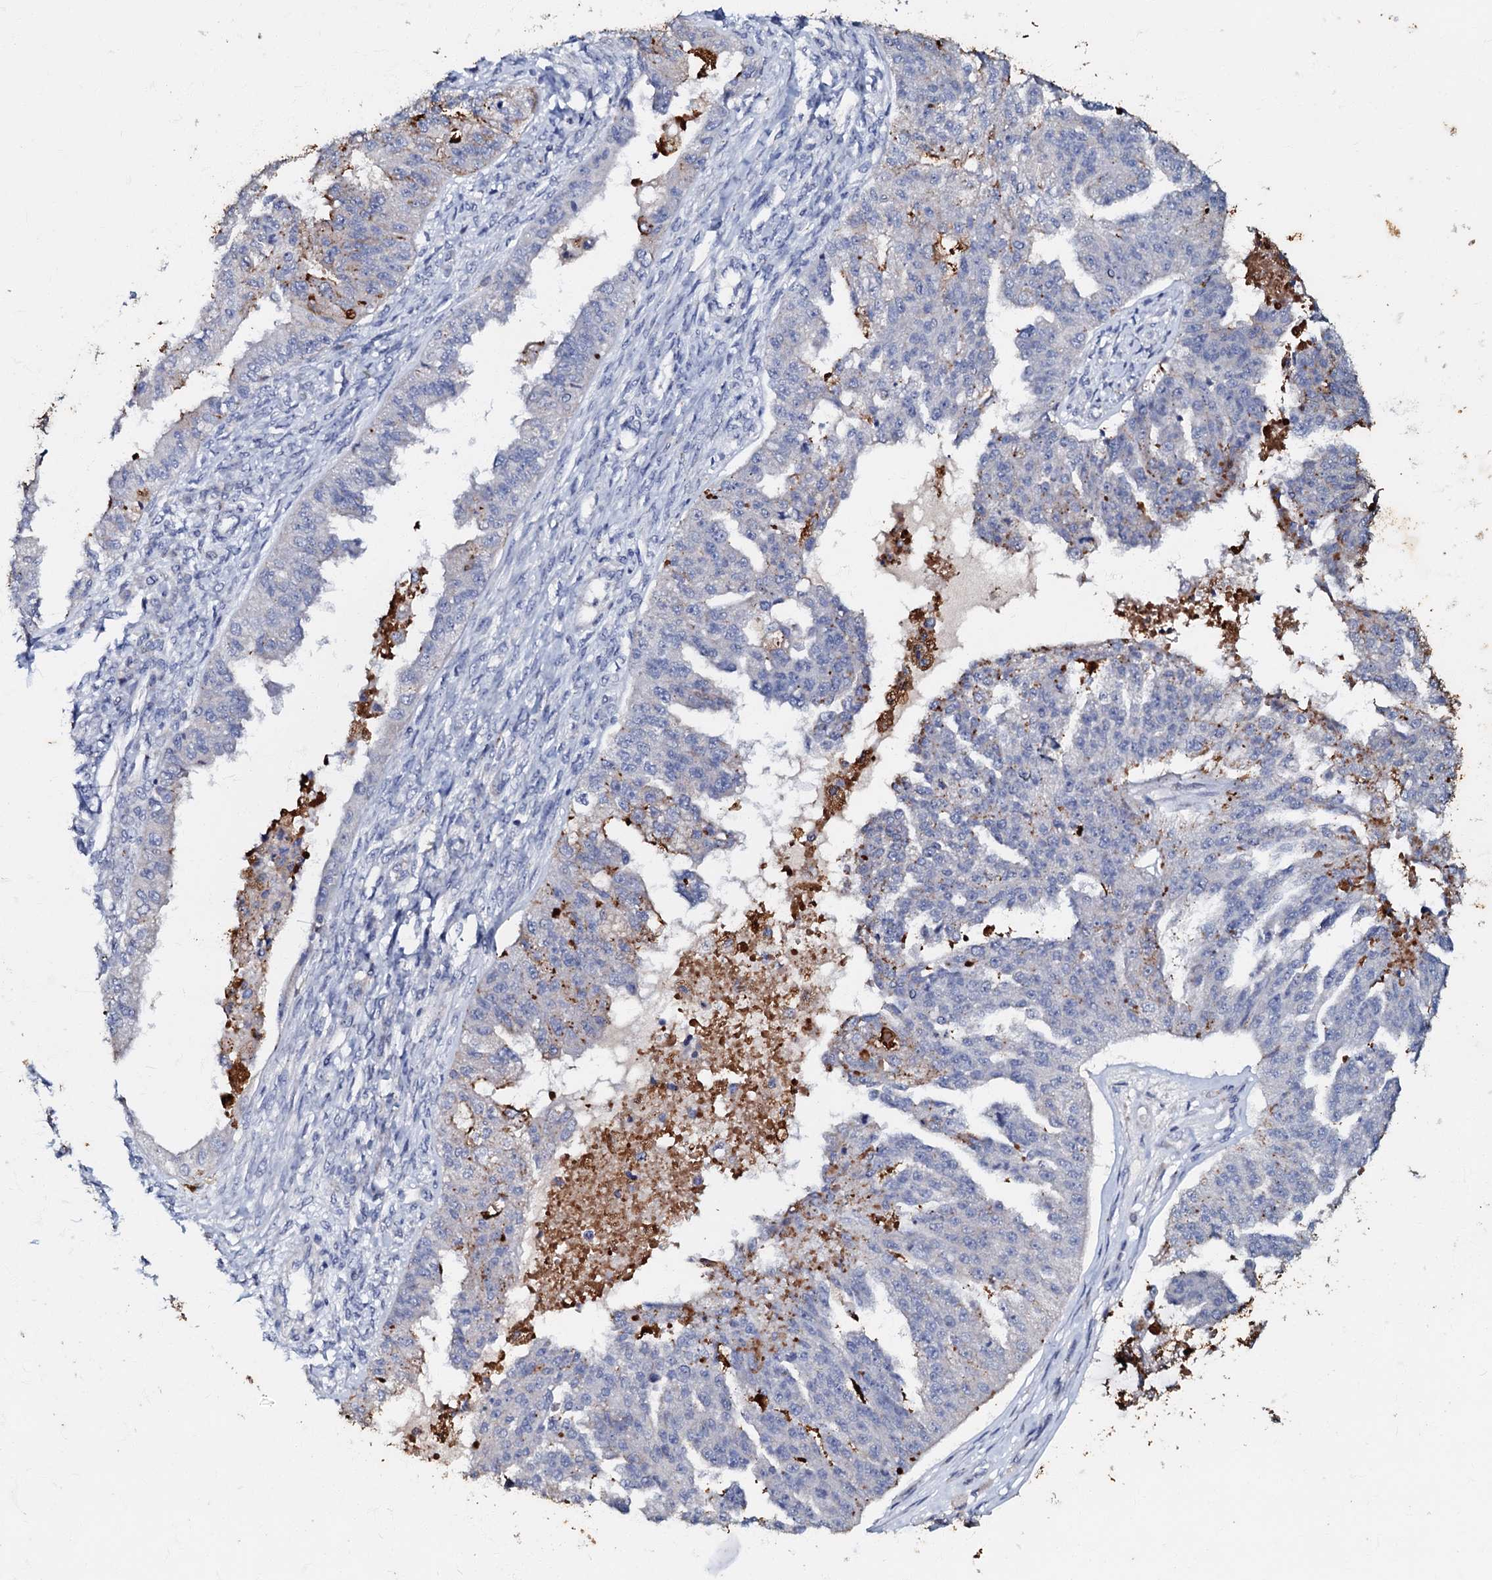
{"staining": {"intensity": "negative", "quantity": "none", "location": "none"}, "tissue": "ovarian cancer", "cell_type": "Tumor cells", "image_type": "cancer", "snomed": [{"axis": "morphology", "description": "Cystadenocarcinoma, serous, NOS"}, {"axis": "topography", "description": "Ovary"}], "caption": "Protein analysis of ovarian cancer demonstrates no significant expression in tumor cells.", "gene": "MANSC4", "patient": {"sex": "female", "age": 58}}